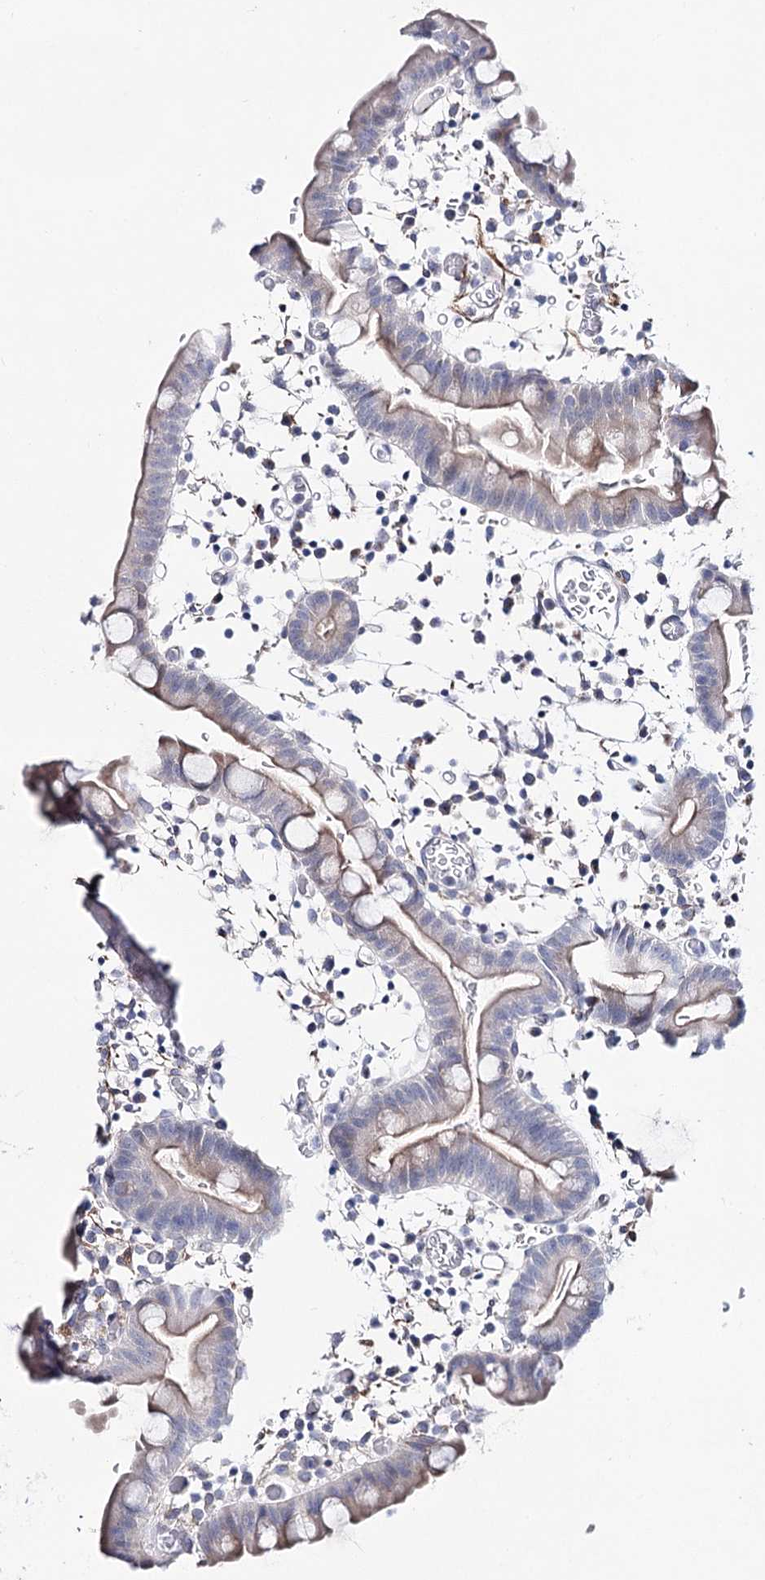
{"staining": {"intensity": "weak", "quantity": "25%-75%", "location": "cytoplasmic/membranous"}, "tissue": "small intestine", "cell_type": "Glandular cells", "image_type": "normal", "snomed": [{"axis": "morphology", "description": "Normal tissue, NOS"}, {"axis": "topography", "description": "Stomach, upper"}, {"axis": "topography", "description": "Stomach, lower"}, {"axis": "topography", "description": "Small intestine"}], "caption": "This micrograph shows immunohistochemistry (IHC) staining of benign small intestine, with low weak cytoplasmic/membranous staining in approximately 25%-75% of glandular cells.", "gene": "TEX12", "patient": {"sex": "male", "age": 68}}